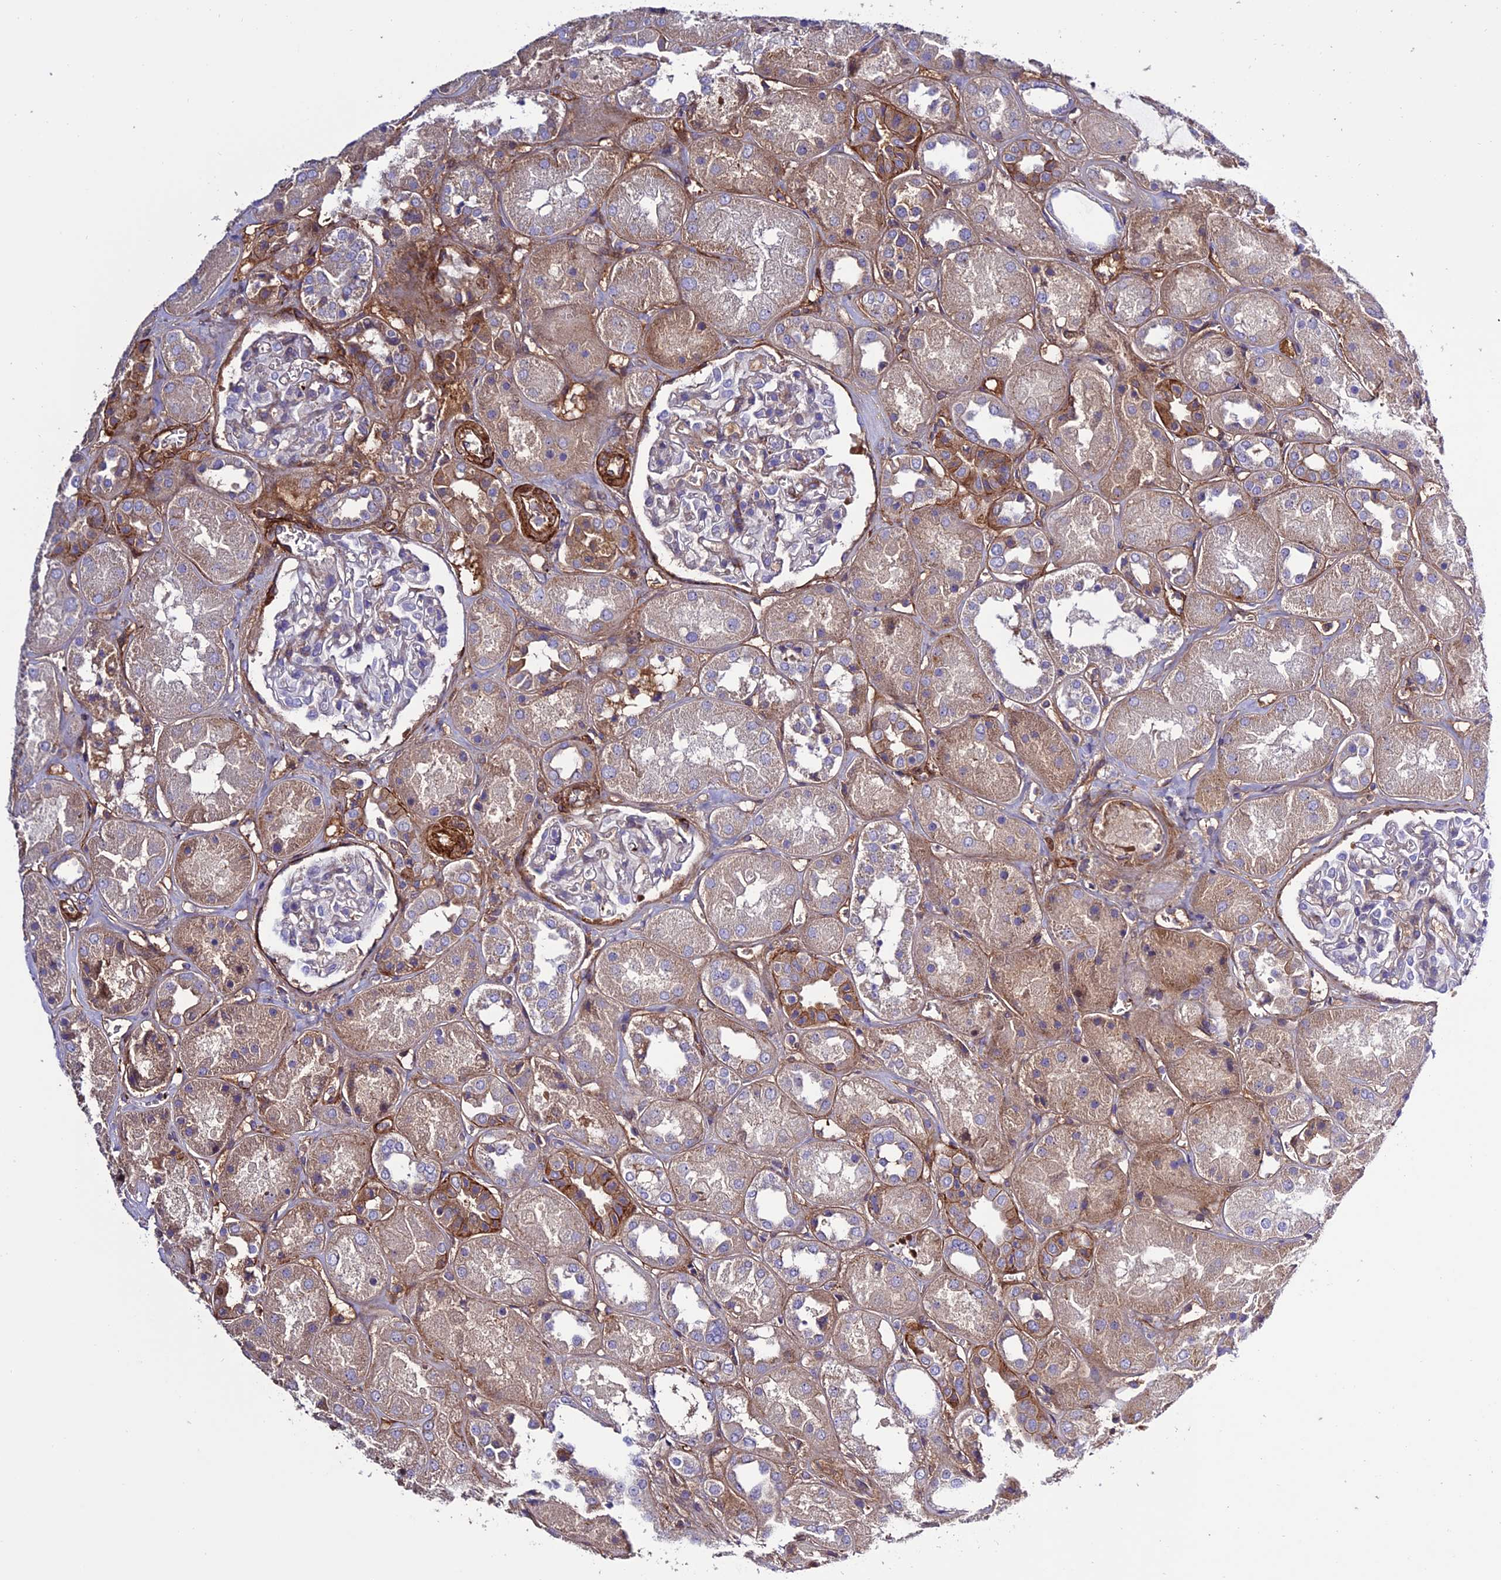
{"staining": {"intensity": "weak", "quantity": "25%-75%", "location": "cytoplasmic/membranous"}, "tissue": "kidney", "cell_type": "Cells in glomeruli", "image_type": "normal", "snomed": [{"axis": "morphology", "description": "Normal tissue, NOS"}, {"axis": "topography", "description": "Kidney"}], "caption": "A high-resolution image shows immunohistochemistry (IHC) staining of benign kidney, which displays weak cytoplasmic/membranous staining in about 25%-75% of cells in glomeruli. The staining was performed using DAB (3,3'-diaminobenzidine), with brown indicating positive protein expression. Nuclei are stained blue with hematoxylin.", "gene": "REX1BD", "patient": {"sex": "male", "age": 70}}